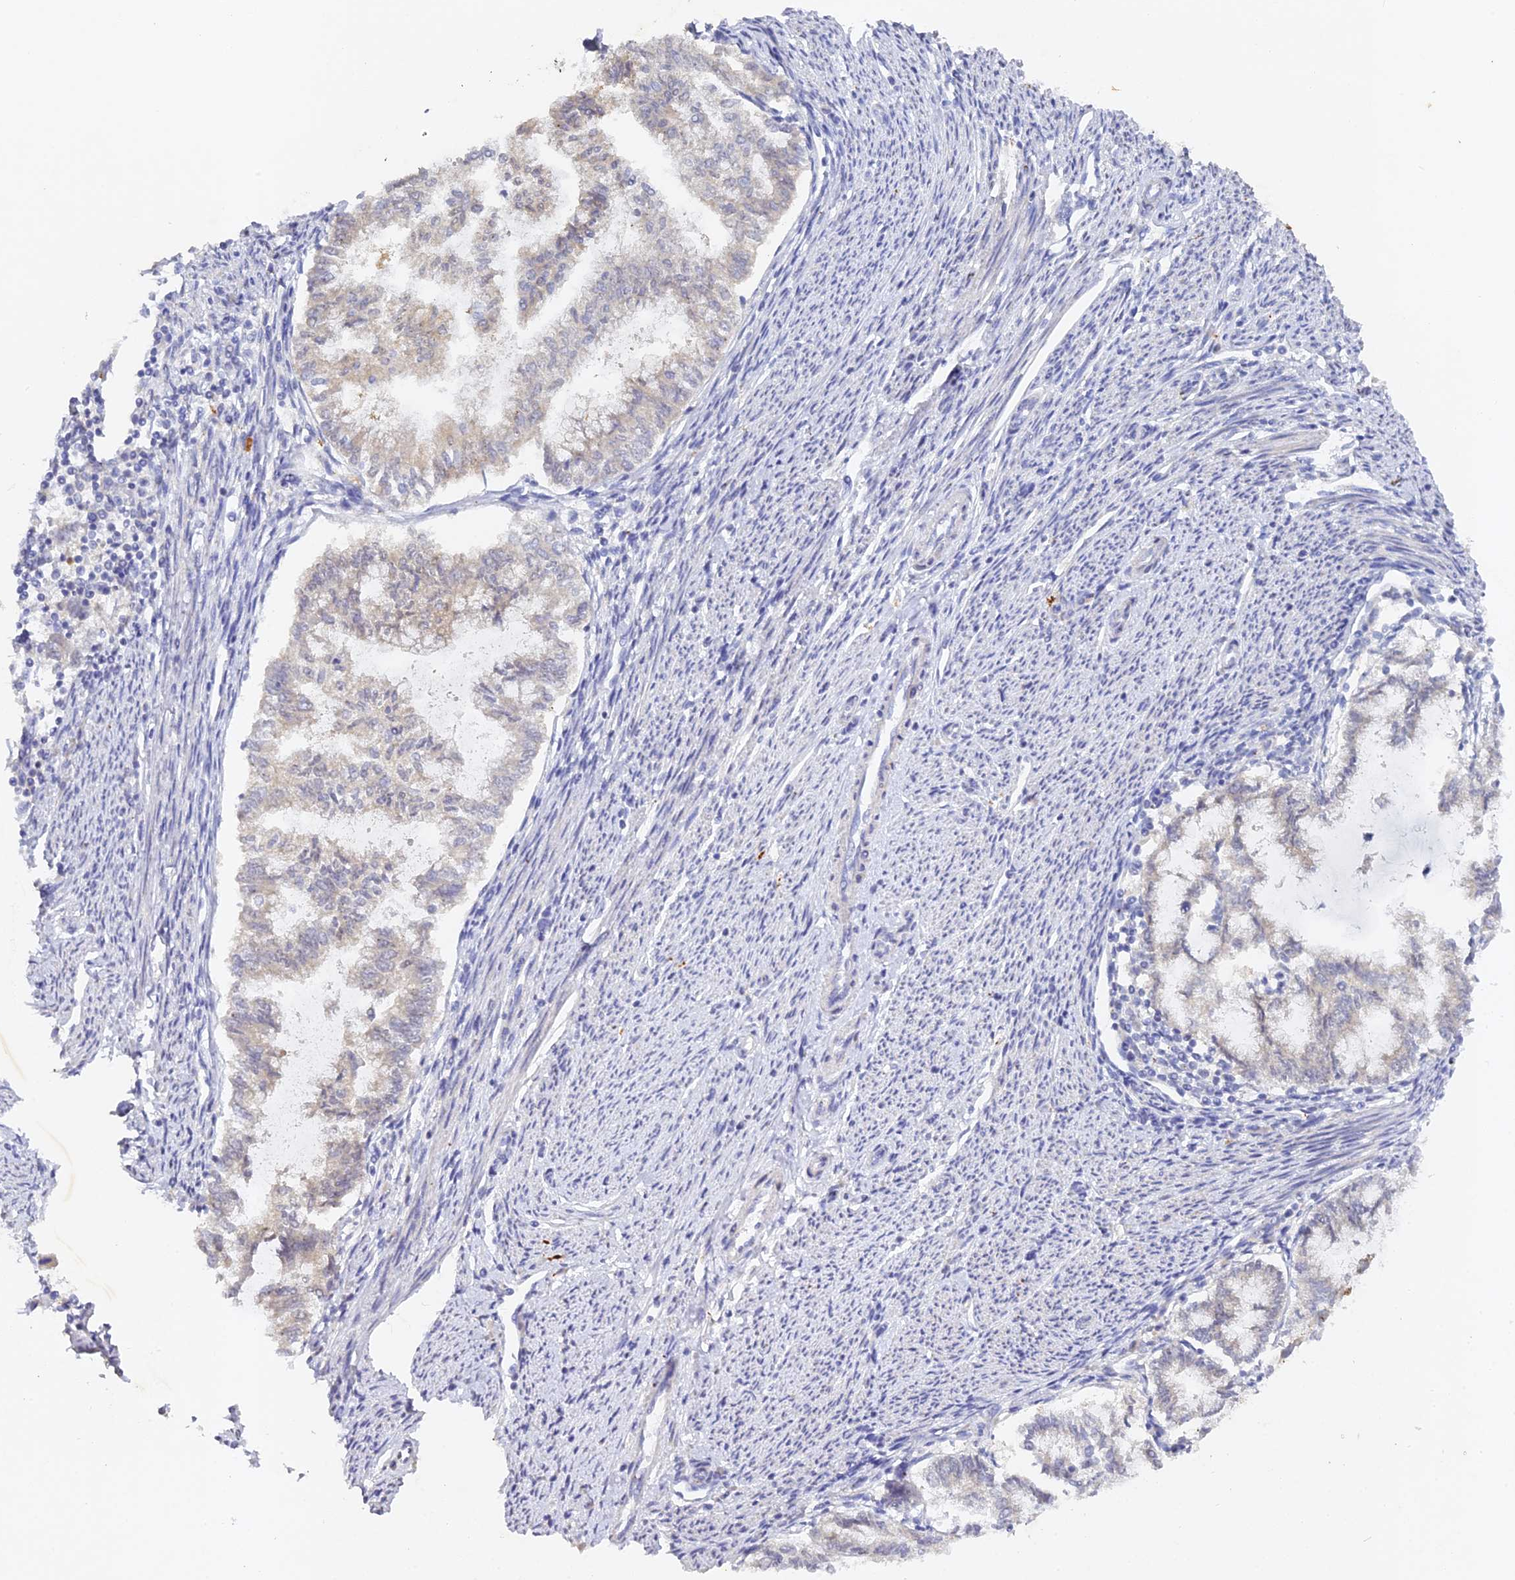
{"staining": {"intensity": "negative", "quantity": "none", "location": "none"}, "tissue": "endometrial cancer", "cell_type": "Tumor cells", "image_type": "cancer", "snomed": [{"axis": "morphology", "description": "Adenocarcinoma, NOS"}, {"axis": "topography", "description": "Endometrium"}], "caption": "Endometrial cancer (adenocarcinoma) was stained to show a protein in brown. There is no significant positivity in tumor cells.", "gene": "DONSON", "patient": {"sex": "female", "age": 79}}